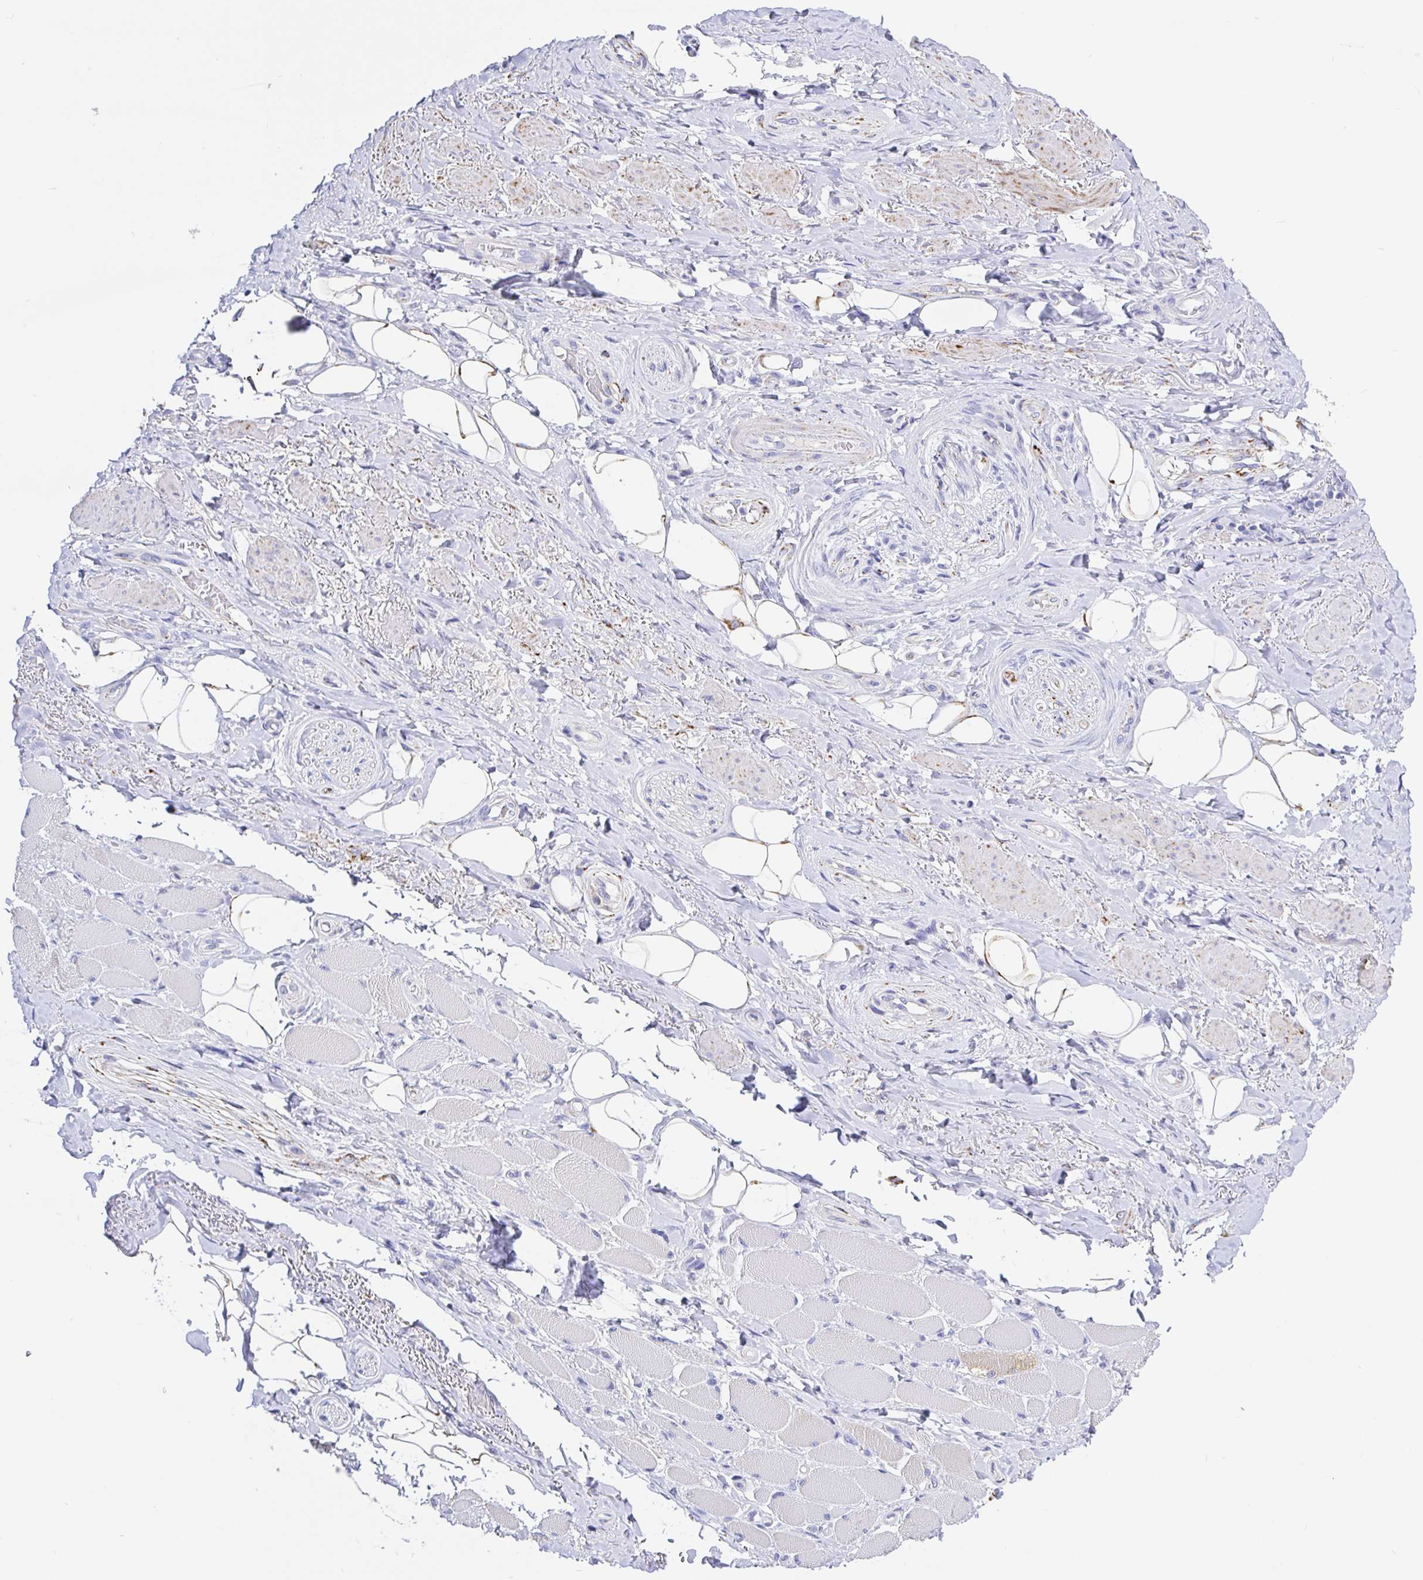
{"staining": {"intensity": "negative", "quantity": "none", "location": "none"}, "tissue": "adipose tissue", "cell_type": "Adipocytes", "image_type": "normal", "snomed": [{"axis": "morphology", "description": "Normal tissue, NOS"}, {"axis": "topography", "description": "Anal"}, {"axis": "topography", "description": "Peripheral nerve tissue"}], "caption": "This image is of benign adipose tissue stained with immunohistochemistry (IHC) to label a protein in brown with the nuclei are counter-stained blue. There is no expression in adipocytes.", "gene": "MAOA", "patient": {"sex": "male", "age": 53}}